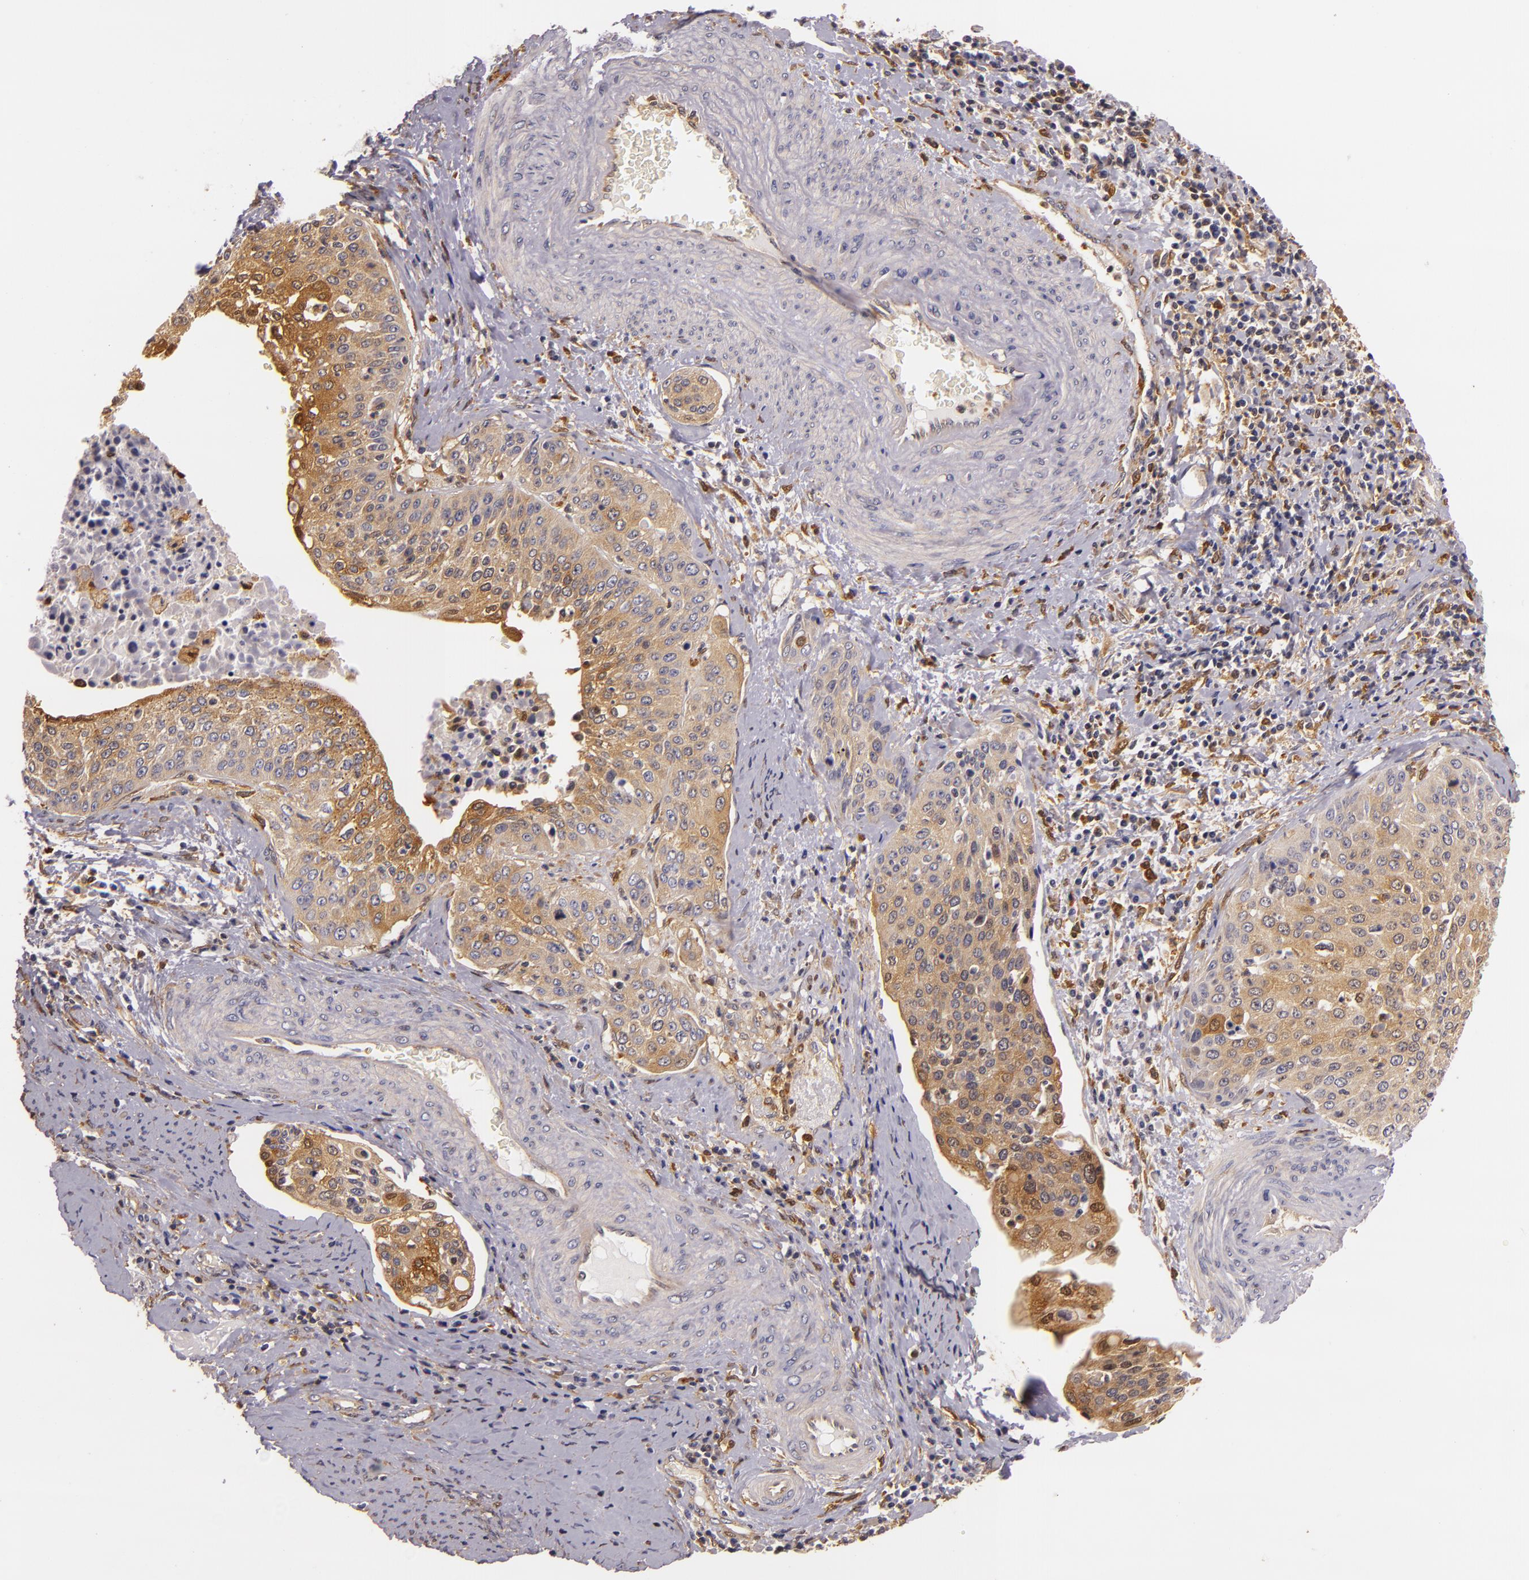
{"staining": {"intensity": "moderate", "quantity": ">75%", "location": "cytoplasmic/membranous"}, "tissue": "cervical cancer", "cell_type": "Tumor cells", "image_type": "cancer", "snomed": [{"axis": "morphology", "description": "Squamous cell carcinoma, NOS"}, {"axis": "topography", "description": "Cervix"}], "caption": "Immunohistochemistry micrograph of human cervical cancer stained for a protein (brown), which exhibits medium levels of moderate cytoplasmic/membranous staining in approximately >75% of tumor cells.", "gene": "TOM1", "patient": {"sex": "female", "age": 41}}